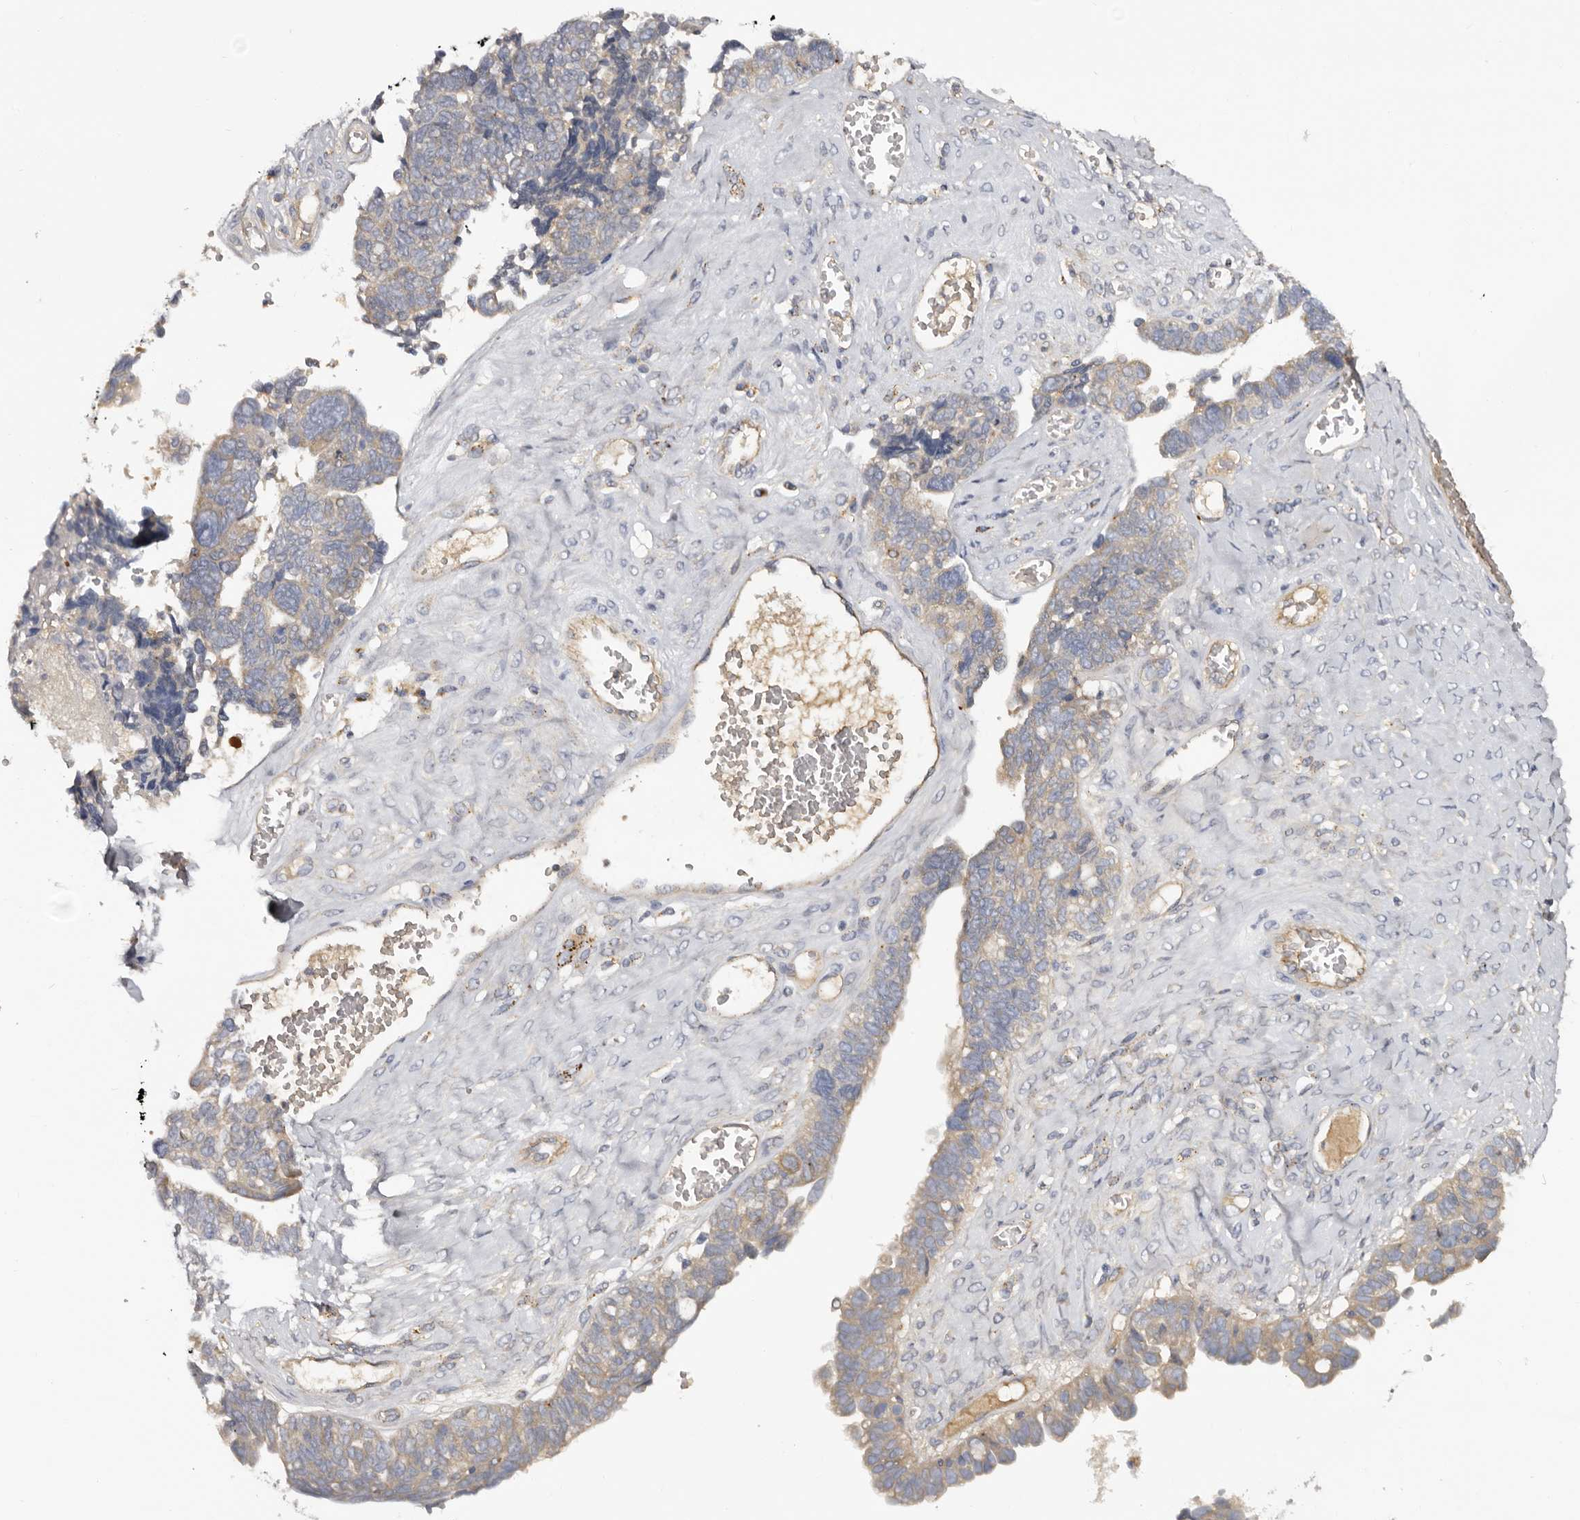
{"staining": {"intensity": "weak", "quantity": "25%-75%", "location": "cytoplasmic/membranous"}, "tissue": "ovarian cancer", "cell_type": "Tumor cells", "image_type": "cancer", "snomed": [{"axis": "morphology", "description": "Cystadenocarcinoma, serous, NOS"}, {"axis": "topography", "description": "Ovary"}], "caption": "Approximately 25%-75% of tumor cells in ovarian serous cystadenocarcinoma reveal weak cytoplasmic/membranous protein staining as visualized by brown immunohistochemical staining.", "gene": "INKA2", "patient": {"sex": "female", "age": 79}}